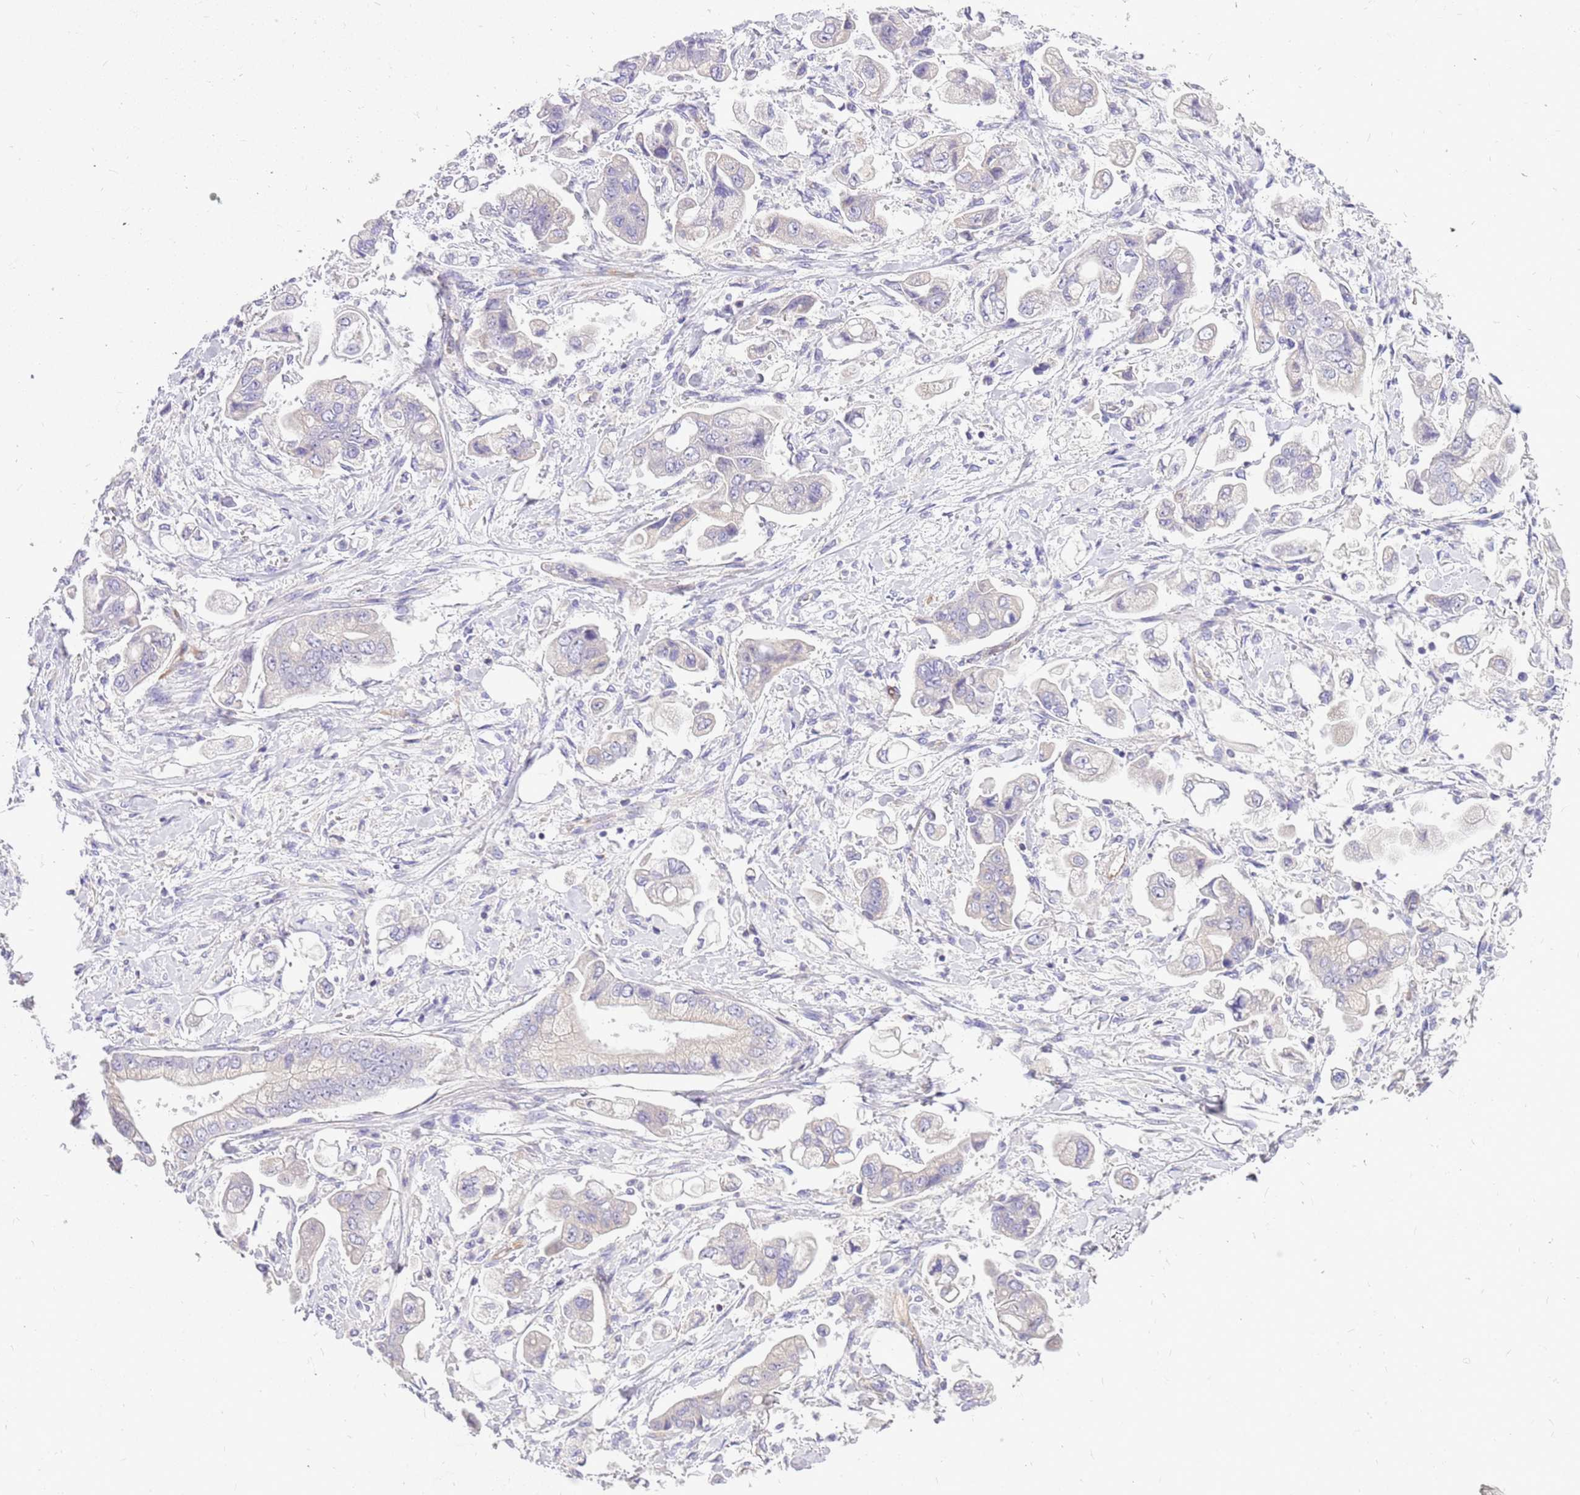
{"staining": {"intensity": "weak", "quantity": "<25%", "location": "cytoplasmic/membranous"}, "tissue": "stomach cancer", "cell_type": "Tumor cells", "image_type": "cancer", "snomed": [{"axis": "morphology", "description": "Adenocarcinoma, NOS"}, {"axis": "topography", "description": "Stomach"}], "caption": "This photomicrograph is of stomach cancer stained with IHC to label a protein in brown with the nuclei are counter-stained blue. There is no staining in tumor cells. Brightfield microscopy of immunohistochemistry stained with DAB (brown) and hematoxylin (blue), captured at high magnification.", "gene": "GLCE", "patient": {"sex": "male", "age": 62}}